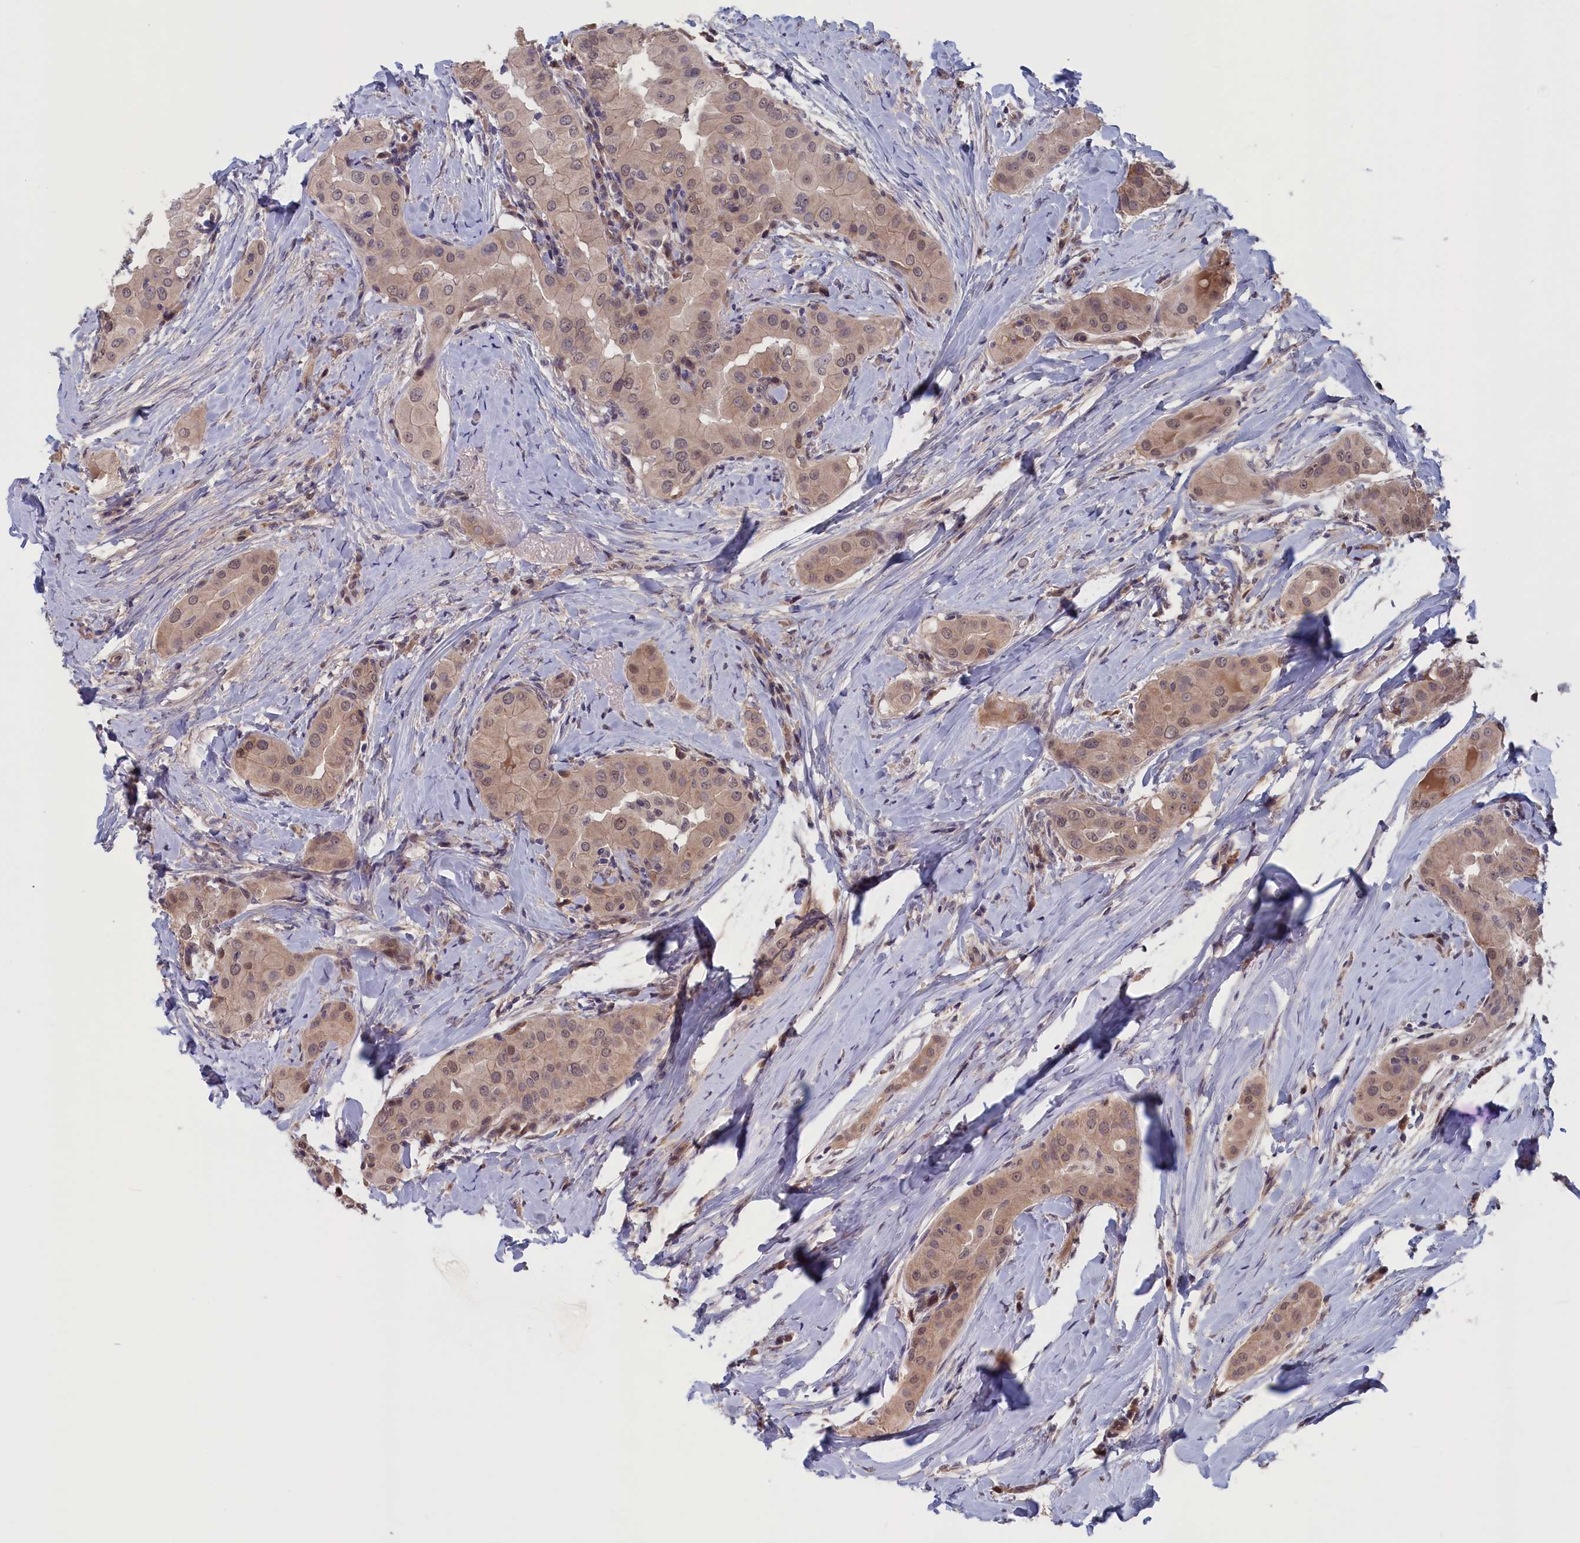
{"staining": {"intensity": "weak", "quantity": "25%-75%", "location": "cytoplasmic/membranous"}, "tissue": "thyroid cancer", "cell_type": "Tumor cells", "image_type": "cancer", "snomed": [{"axis": "morphology", "description": "Papillary adenocarcinoma, NOS"}, {"axis": "topography", "description": "Thyroid gland"}], "caption": "This histopathology image displays papillary adenocarcinoma (thyroid) stained with IHC to label a protein in brown. The cytoplasmic/membranous of tumor cells show weak positivity for the protein. Nuclei are counter-stained blue.", "gene": "PLP2", "patient": {"sex": "male", "age": 33}}